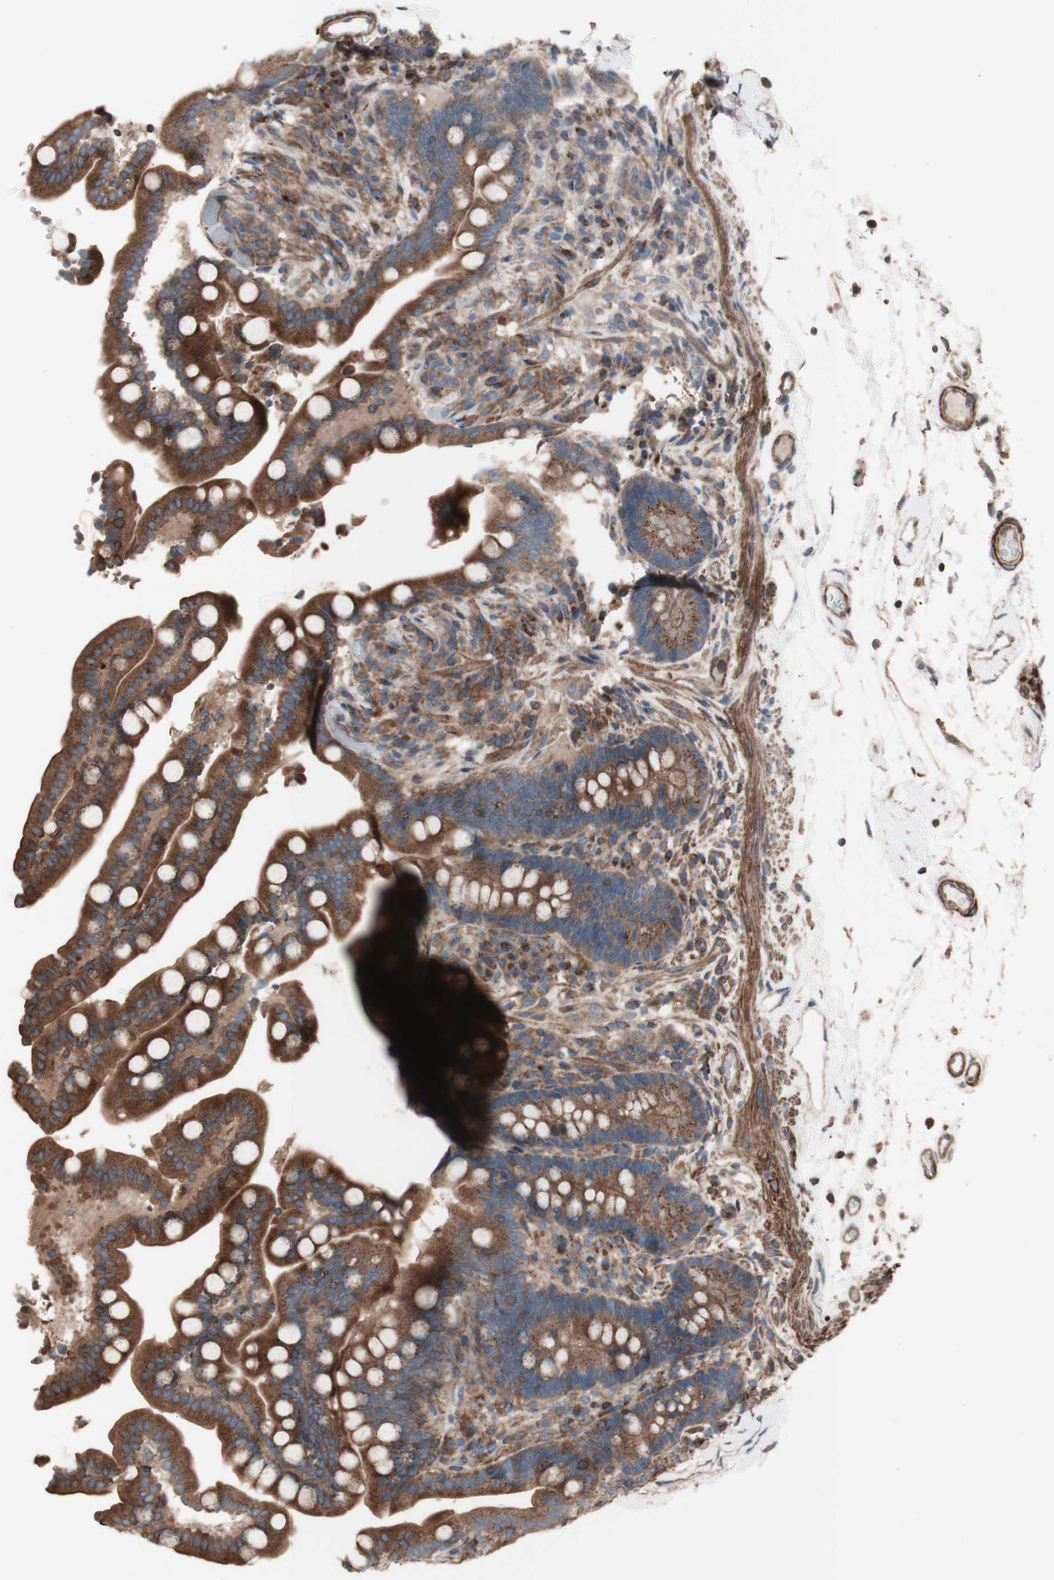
{"staining": {"intensity": "weak", "quantity": ">75%", "location": "cytoplasmic/membranous"}, "tissue": "colon", "cell_type": "Endothelial cells", "image_type": "normal", "snomed": [{"axis": "morphology", "description": "Normal tissue, NOS"}, {"axis": "topography", "description": "Colon"}], "caption": "This micrograph exhibits IHC staining of unremarkable colon, with low weak cytoplasmic/membranous expression in about >75% of endothelial cells.", "gene": "COPB1", "patient": {"sex": "male", "age": 73}}